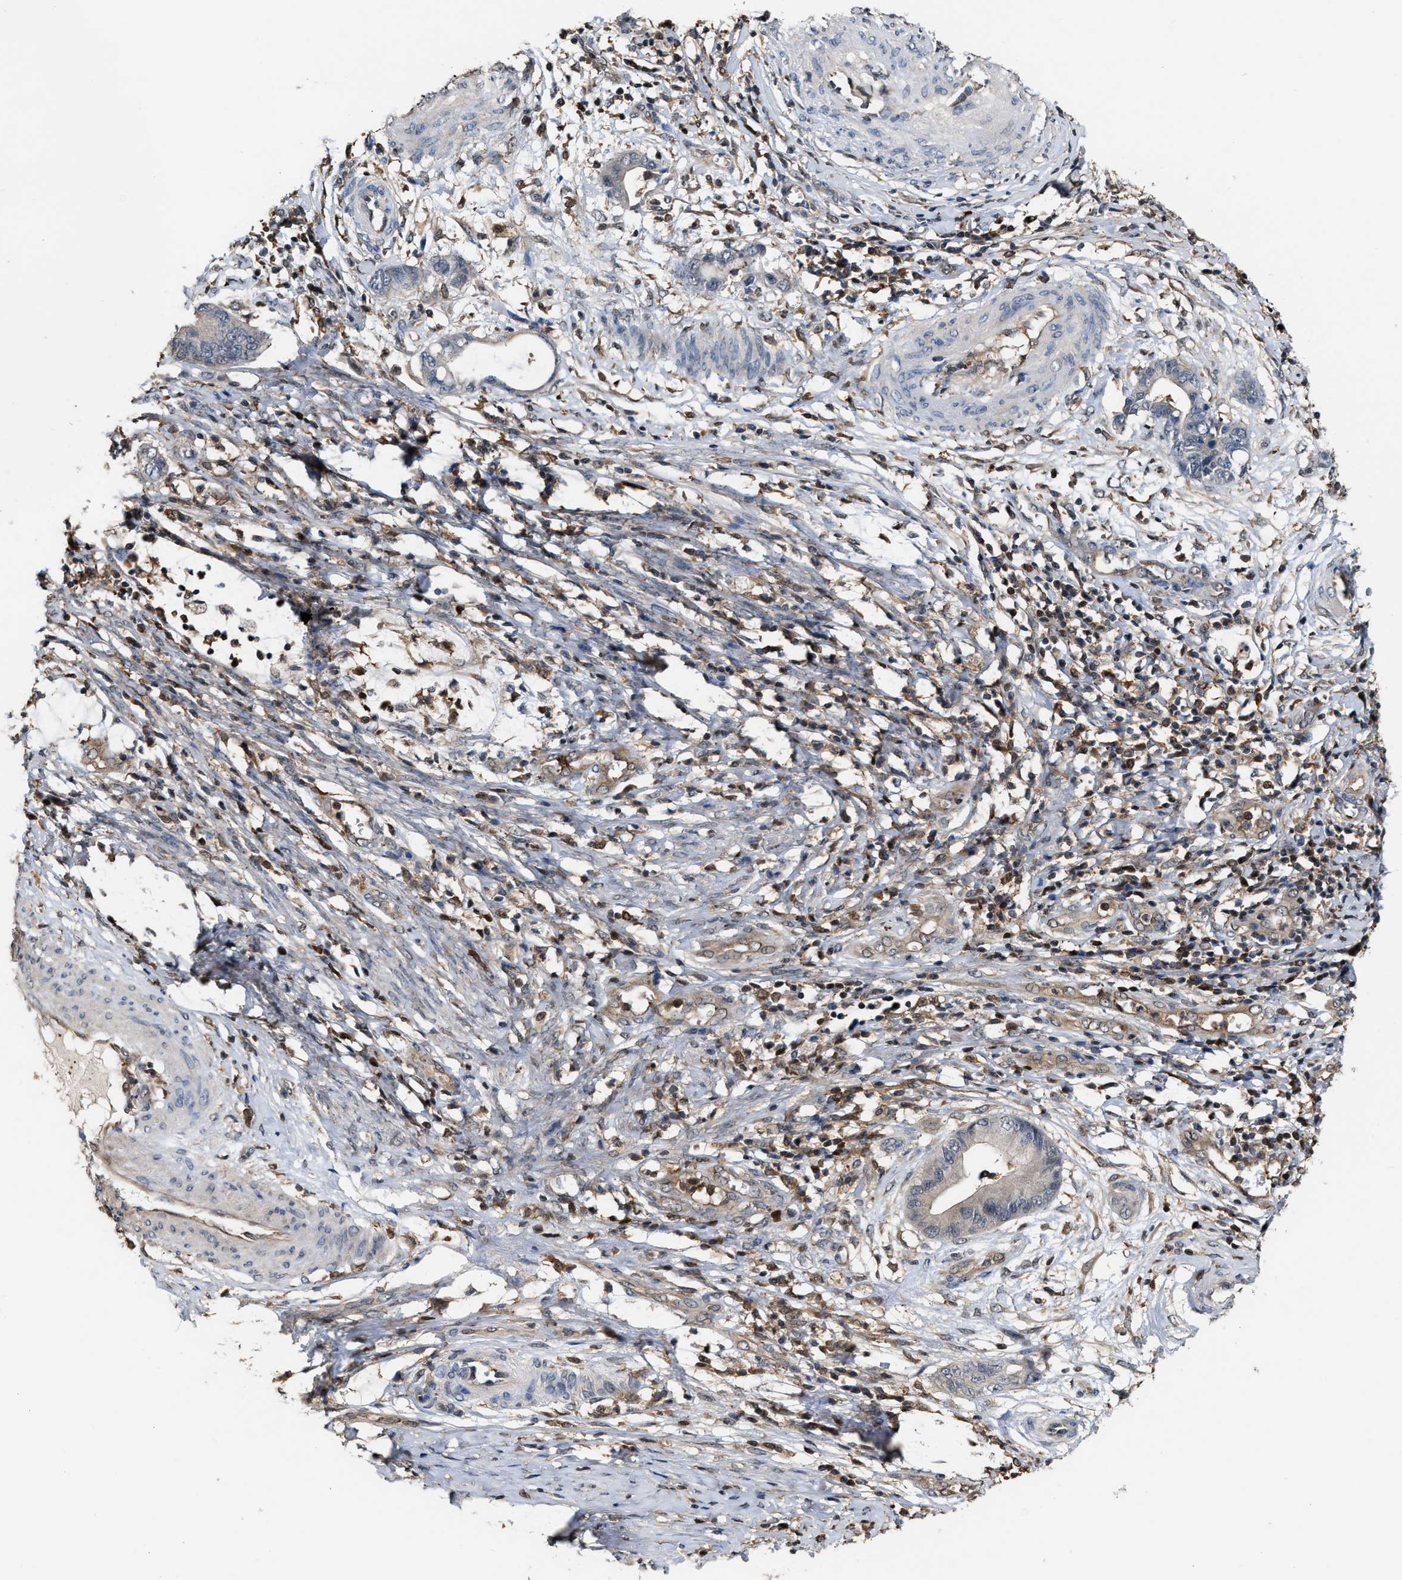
{"staining": {"intensity": "negative", "quantity": "none", "location": "none"}, "tissue": "cervical cancer", "cell_type": "Tumor cells", "image_type": "cancer", "snomed": [{"axis": "morphology", "description": "Adenocarcinoma, NOS"}, {"axis": "topography", "description": "Cervix"}], "caption": "Tumor cells are negative for brown protein staining in cervical cancer (adenocarcinoma). (Immunohistochemistry (ihc), brightfield microscopy, high magnification).", "gene": "MTPN", "patient": {"sex": "female", "age": 44}}